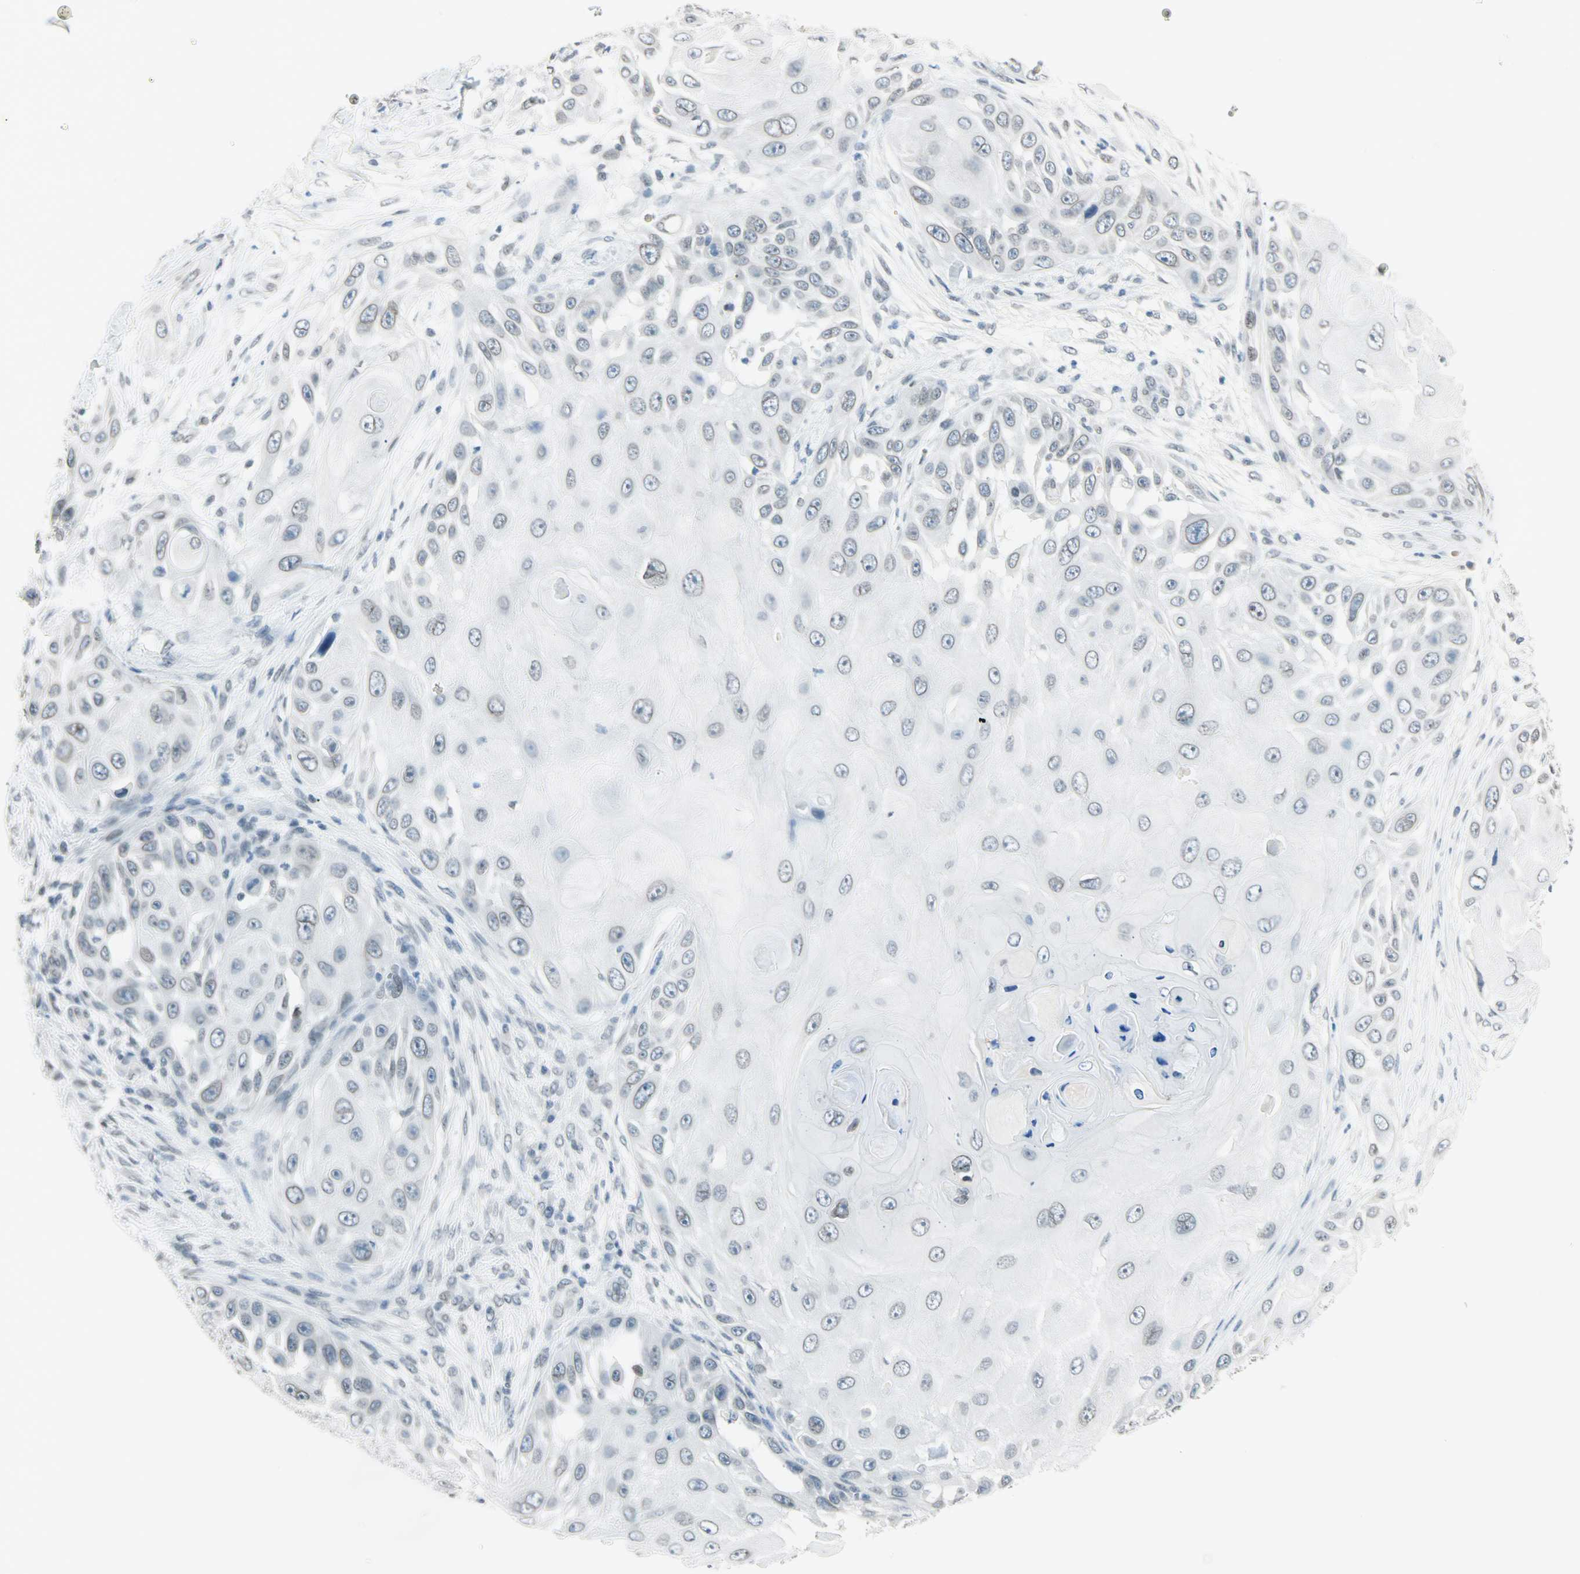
{"staining": {"intensity": "negative", "quantity": "none", "location": "none"}, "tissue": "skin cancer", "cell_type": "Tumor cells", "image_type": "cancer", "snomed": [{"axis": "morphology", "description": "Squamous cell carcinoma, NOS"}, {"axis": "topography", "description": "Skin"}], "caption": "Immunohistochemical staining of squamous cell carcinoma (skin) exhibits no significant staining in tumor cells.", "gene": "BCAN", "patient": {"sex": "female", "age": 44}}